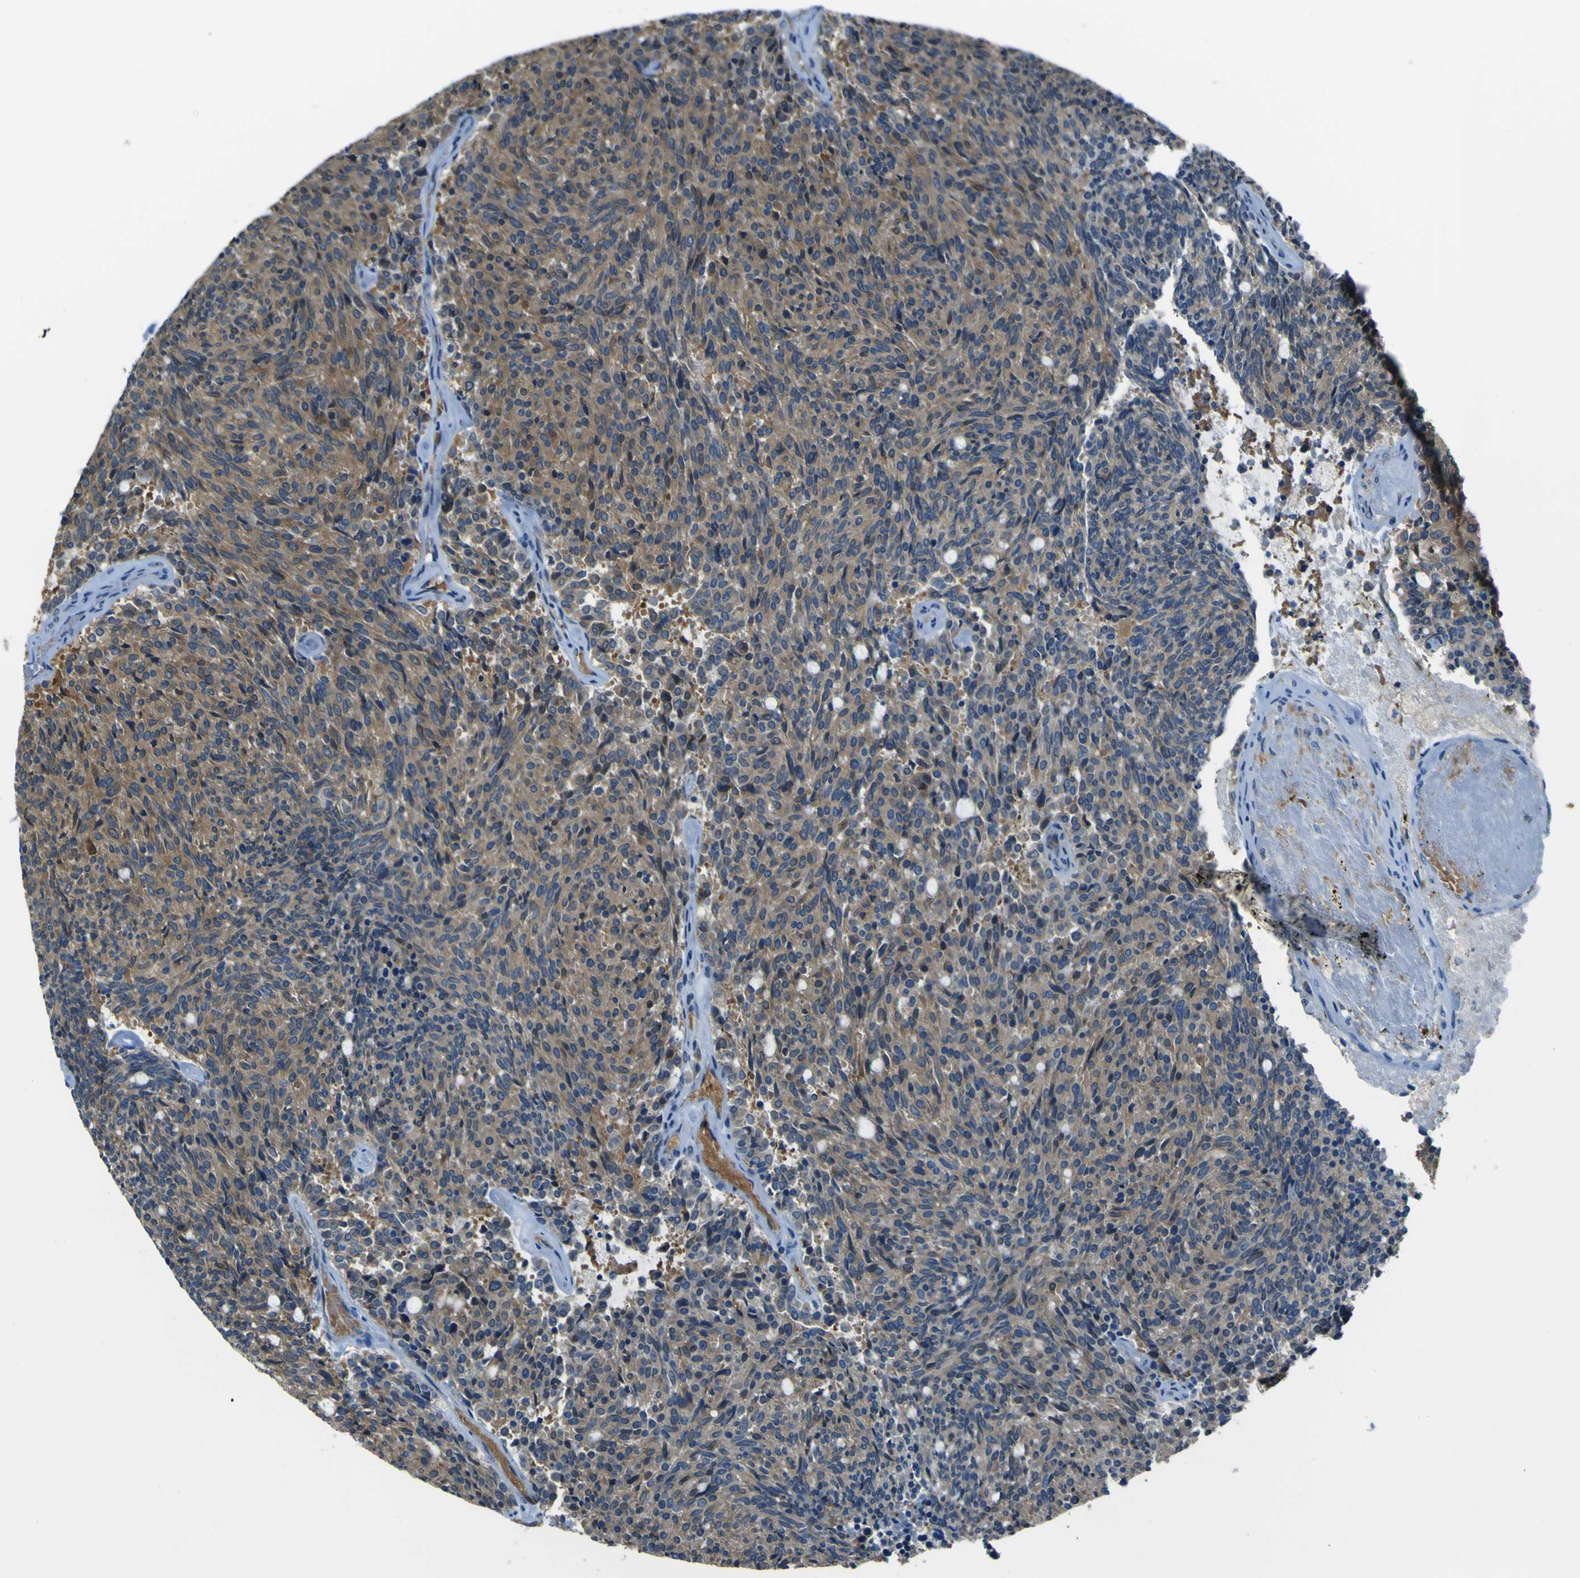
{"staining": {"intensity": "moderate", "quantity": ">75%", "location": "cytoplasmic/membranous"}, "tissue": "carcinoid", "cell_type": "Tumor cells", "image_type": "cancer", "snomed": [{"axis": "morphology", "description": "Carcinoid, malignant, NOS"}, {"axis": "topography", "description": "Pancreas"}], "caption": "Immunohistochemistry (IHC) photomicrograph of neoplastic tissue: carcinoid (malignant) stained using IHC exhibits medium levels of moderate protein expression localized specifically in the cytoplasmic/membranous of tumor cells, appearing as a cytoplasmic/membranous brown color.", "gene": "STIM1", "patient": {"sex": "female", "age": 54}}